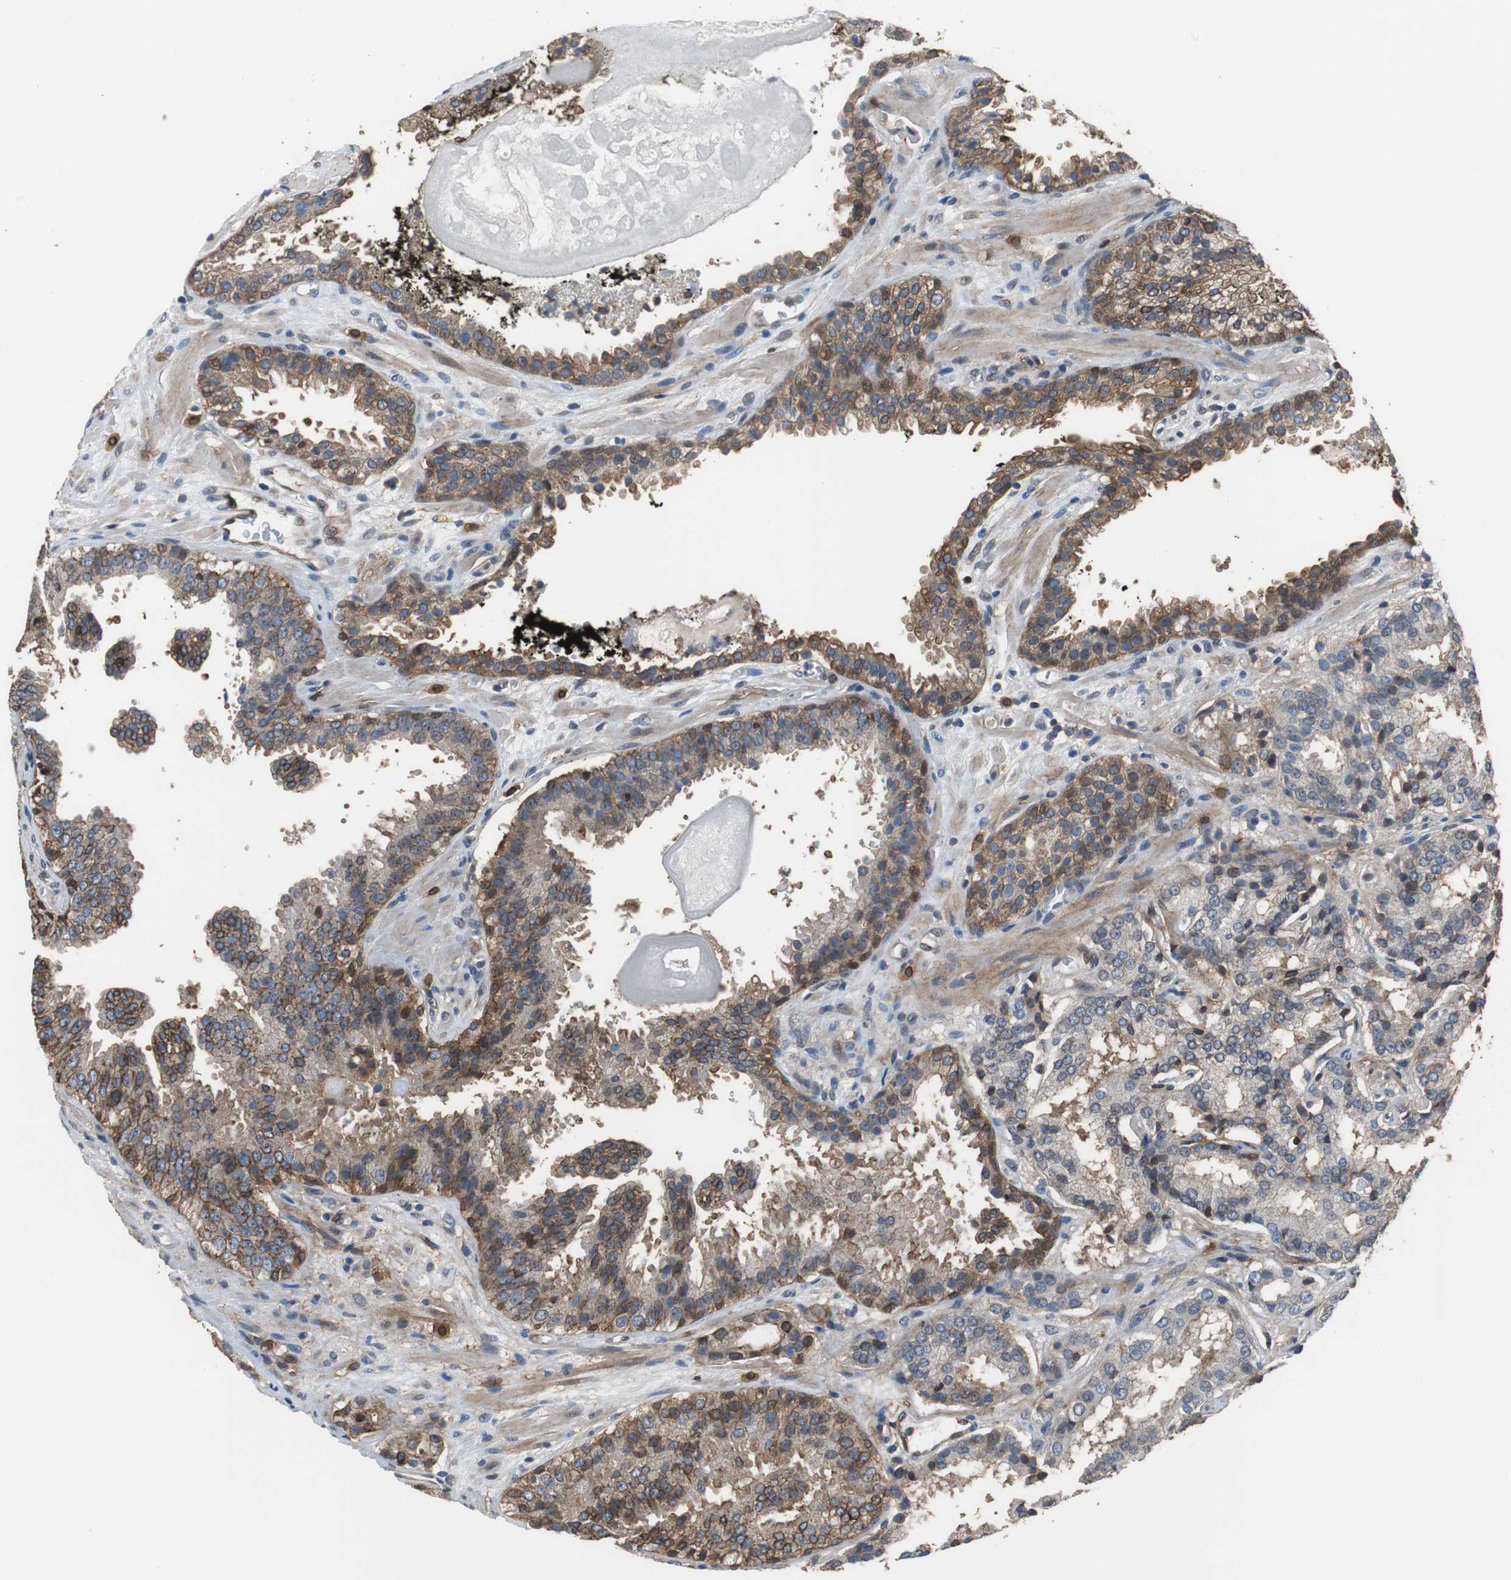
{"staining": {"intensity": "weak", "quantity": "<25%", "location": "cytoplasmic/membranous"}, "tissue": "prostate cancer", "cell_type": "Tumor cells", "image_type": "cancer", "snomed": [{"axis": "morphology", "description": "Adenocarcinoma, High grade"}, {"axis": "topography", "description": "Prostate"}], "caption": "Tumor cells are negative for protein expression in human prostate high-grade adenocarcinoma.", "gene": "ANXA4", "patient": {"sex": "male", "age": 58}}